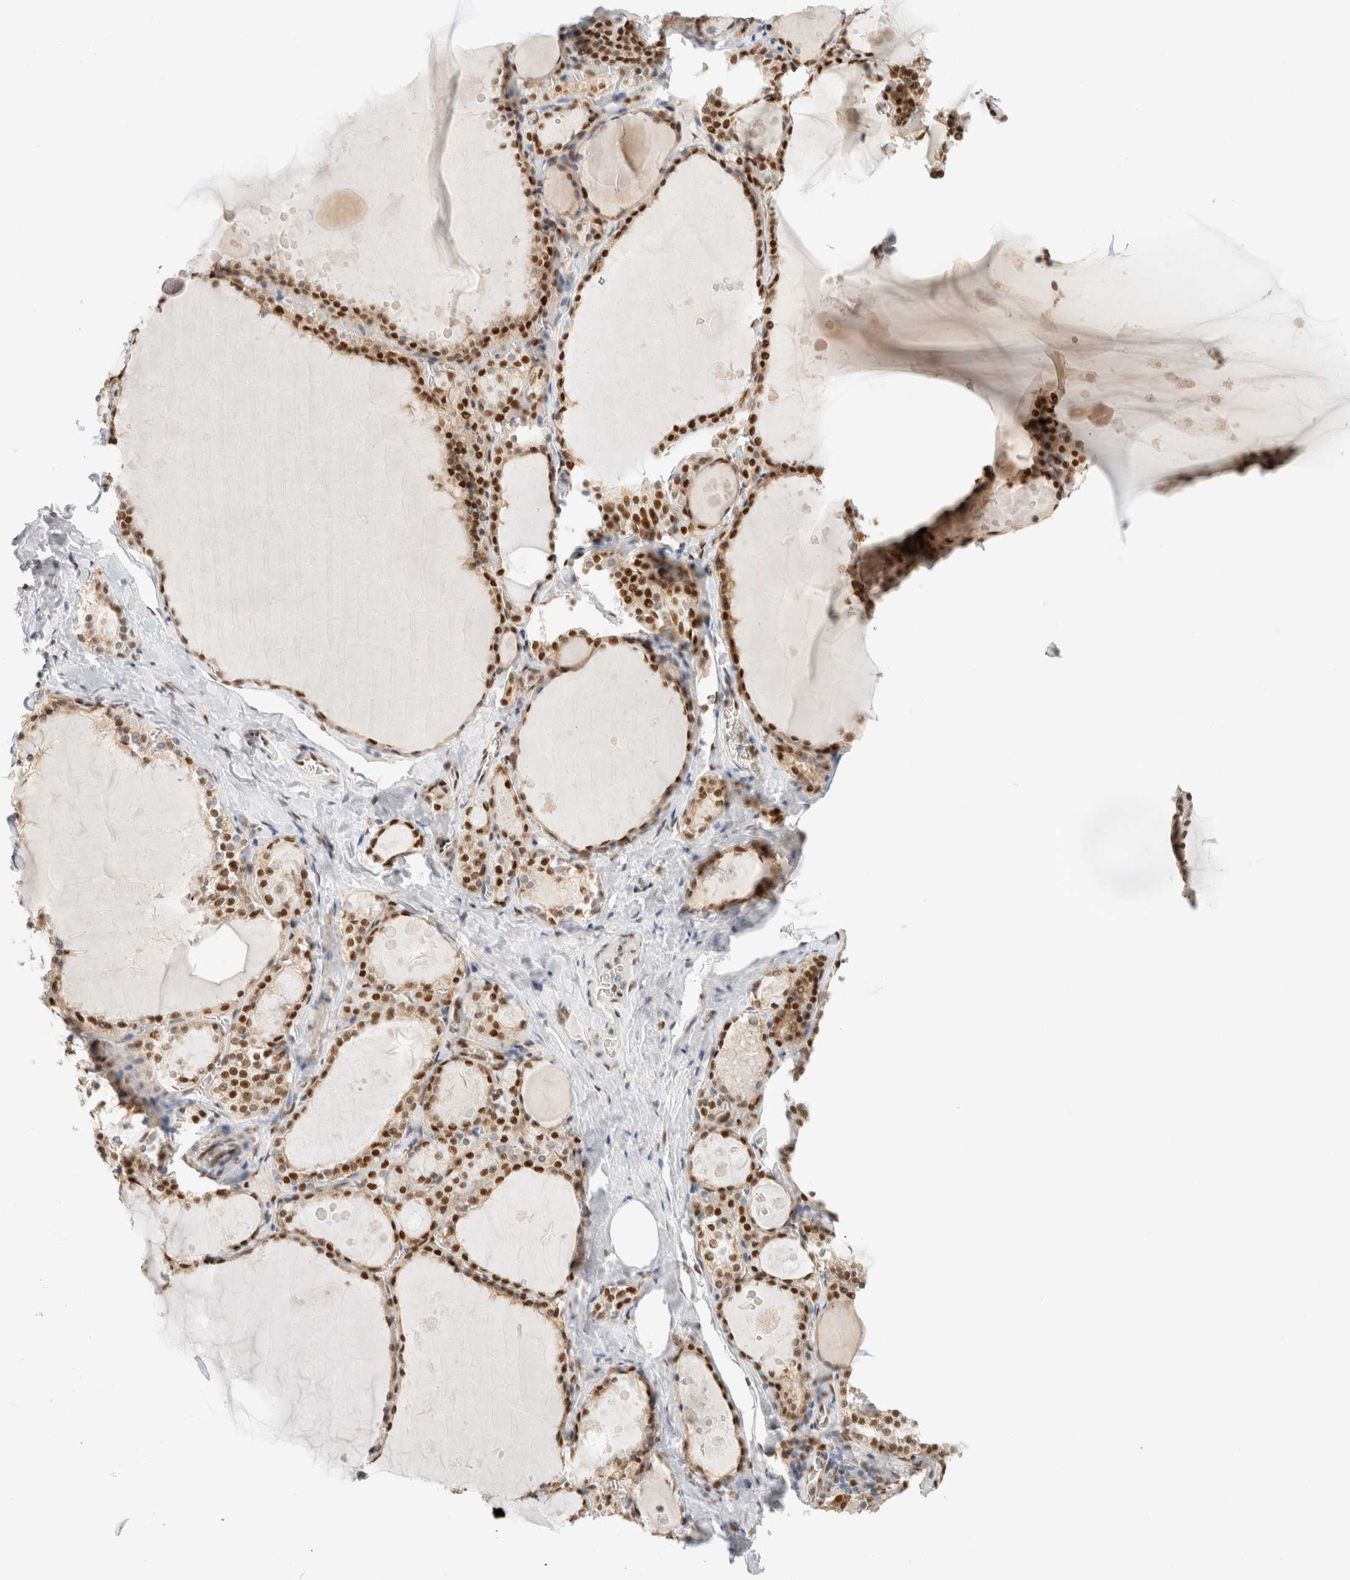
{"staining": {"intensity": "strong", "quantity": ">75%", "location": "nuclear"}, "tissue": "thyroid gland", "cell_type": "Glandular cells", "image_type": "normal", "snomed": [{"axis": "morphology", "description": "Normal tissue, NOS"}, {"axis": "topography", "description": "Thyroid gland"}], "caption": "Thyroid gland stained for a protein shows strong nuclear positivity in glandular cells. (DAB (3,3'-diaminobenzidine) = brown stain, brightfield microscopy at high magnification).", "gene": "ZNF768", "patient": {"sex": "male", "age": 56}}